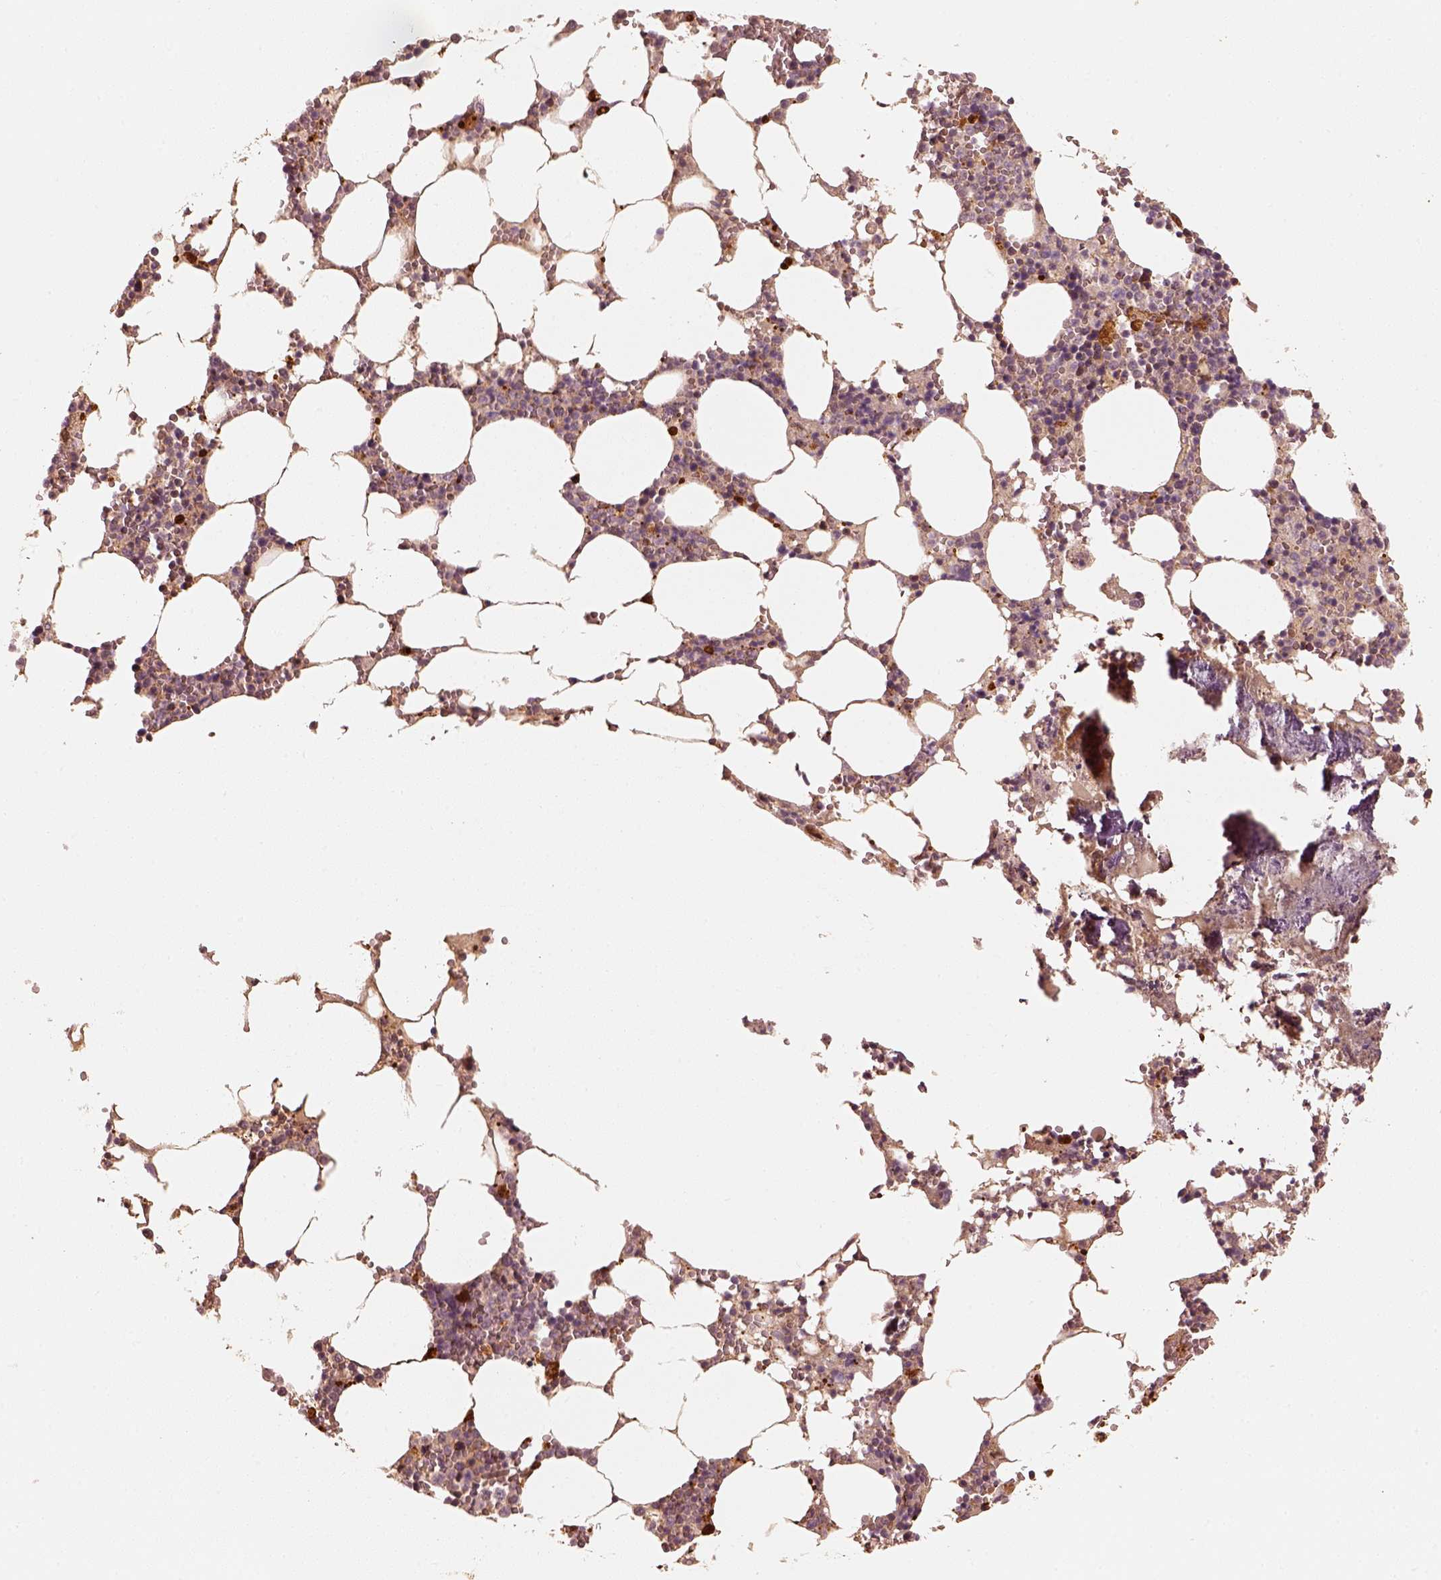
{"staining": {"intensity": "strong", "quantity": "<25%", "location": "cytoplasmic/membranous"}, "tissue": "bone marrow", "cell_type": "Hematopoietic cells", "image_type": "normal", "snomed": [{"axis": "morphology", "description": "Normal tissue, NOS"}, {"axis": "topography", "description": "Bone marrow"}], "caption": "This micrograph reveals immunohistochemistry staining of unremarkable bone marrow, with medium strong cytoplasmic/membranous expression in about <25% of hematopoietic cells.", "gene": "FSCN1", "patient": {"sex": "female", "age": 64}}